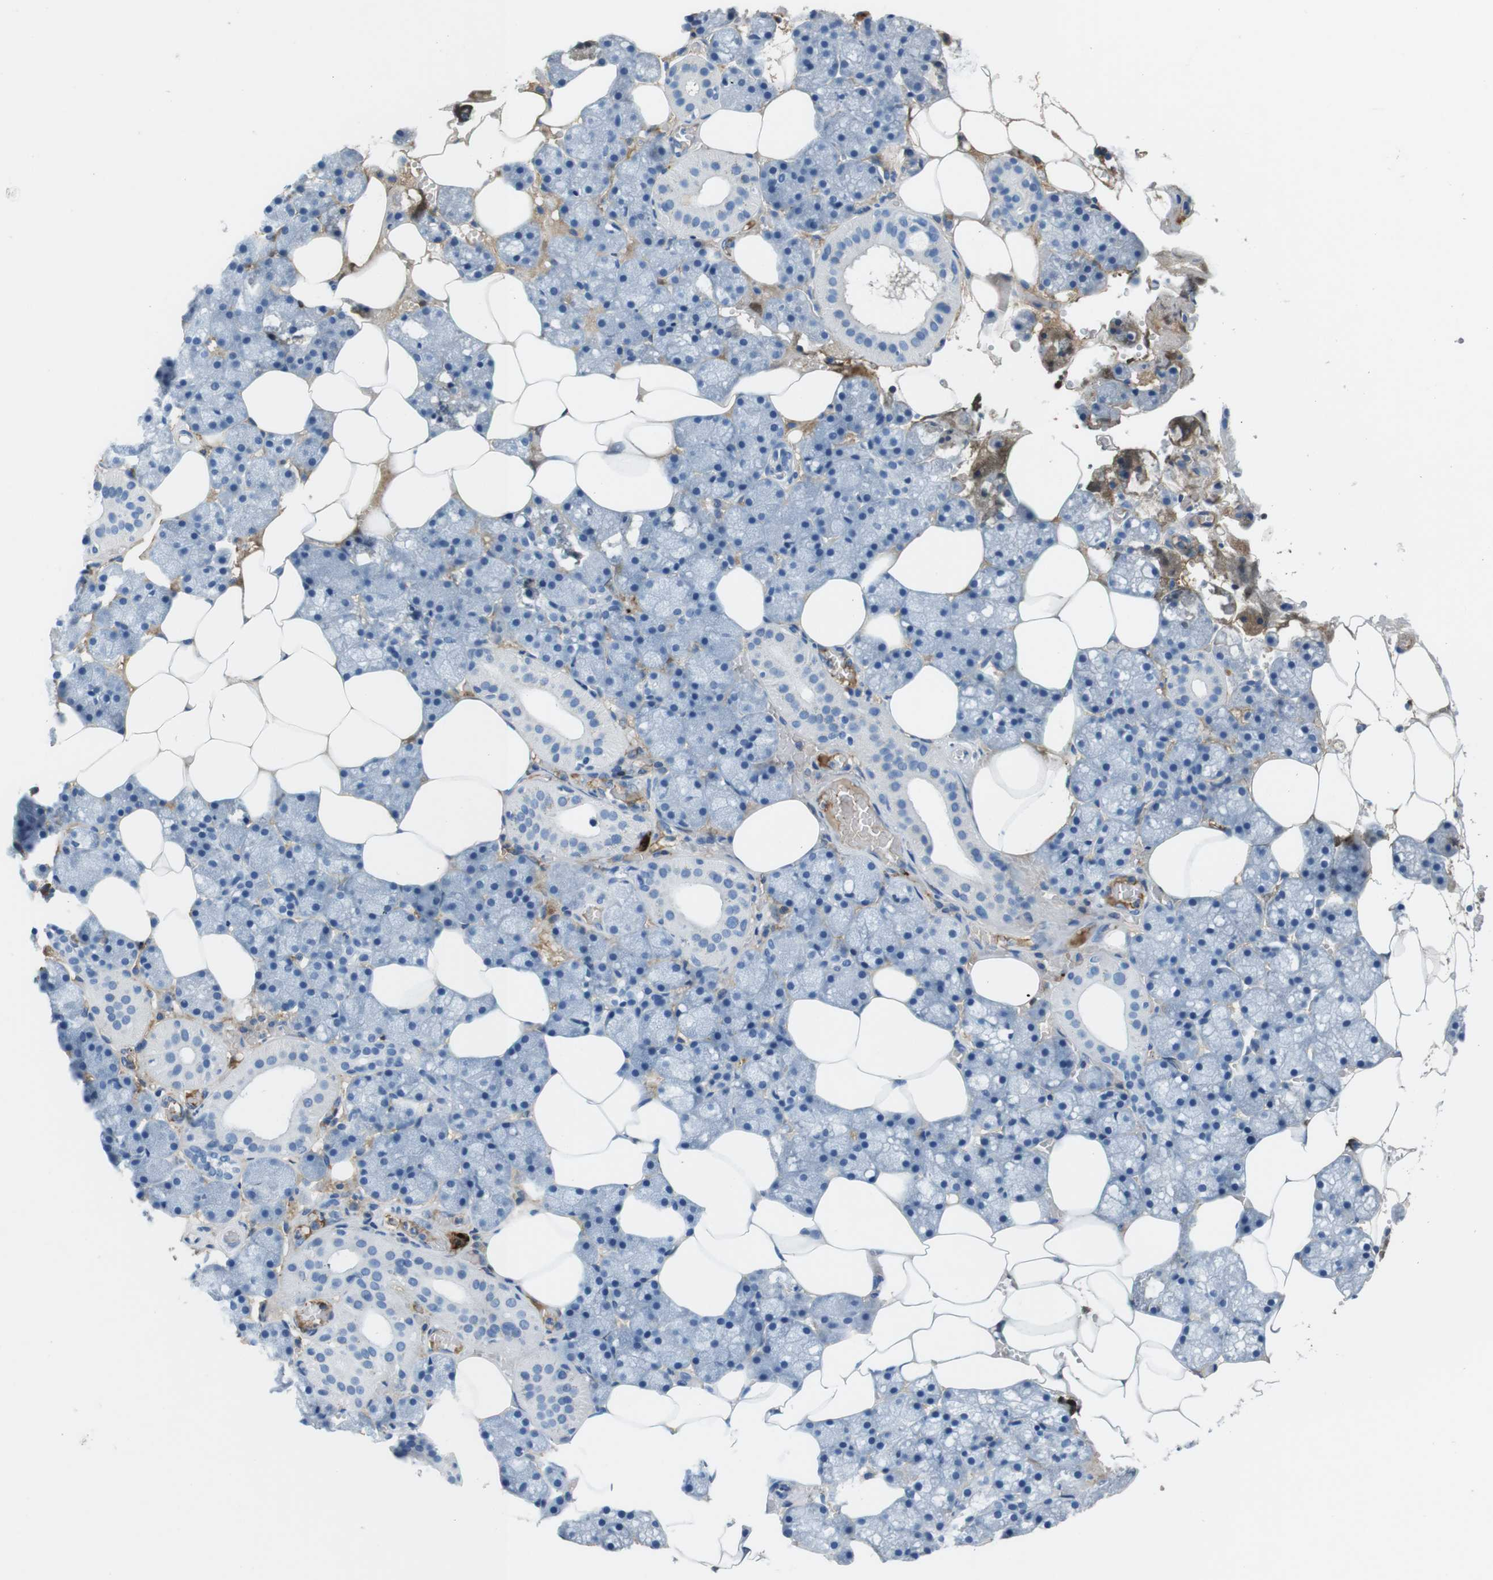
{"staining": {"intensity": "negative", "quantity": "none", "location": "none"}, "tissue": "salivary gland", "cell_type": "Glandular cells", "image_type": "normal", "snomed": [{"axis": "morphology", "description": "Normal tissue, NOS"}, {"axis": "topography", "description": "Salivary gland"}], "caption": "The image exhibits no staining of glandular cells in normal salivary gland.", "gene": "IGHD", "patient": {"sex": "male", "age": 62}}